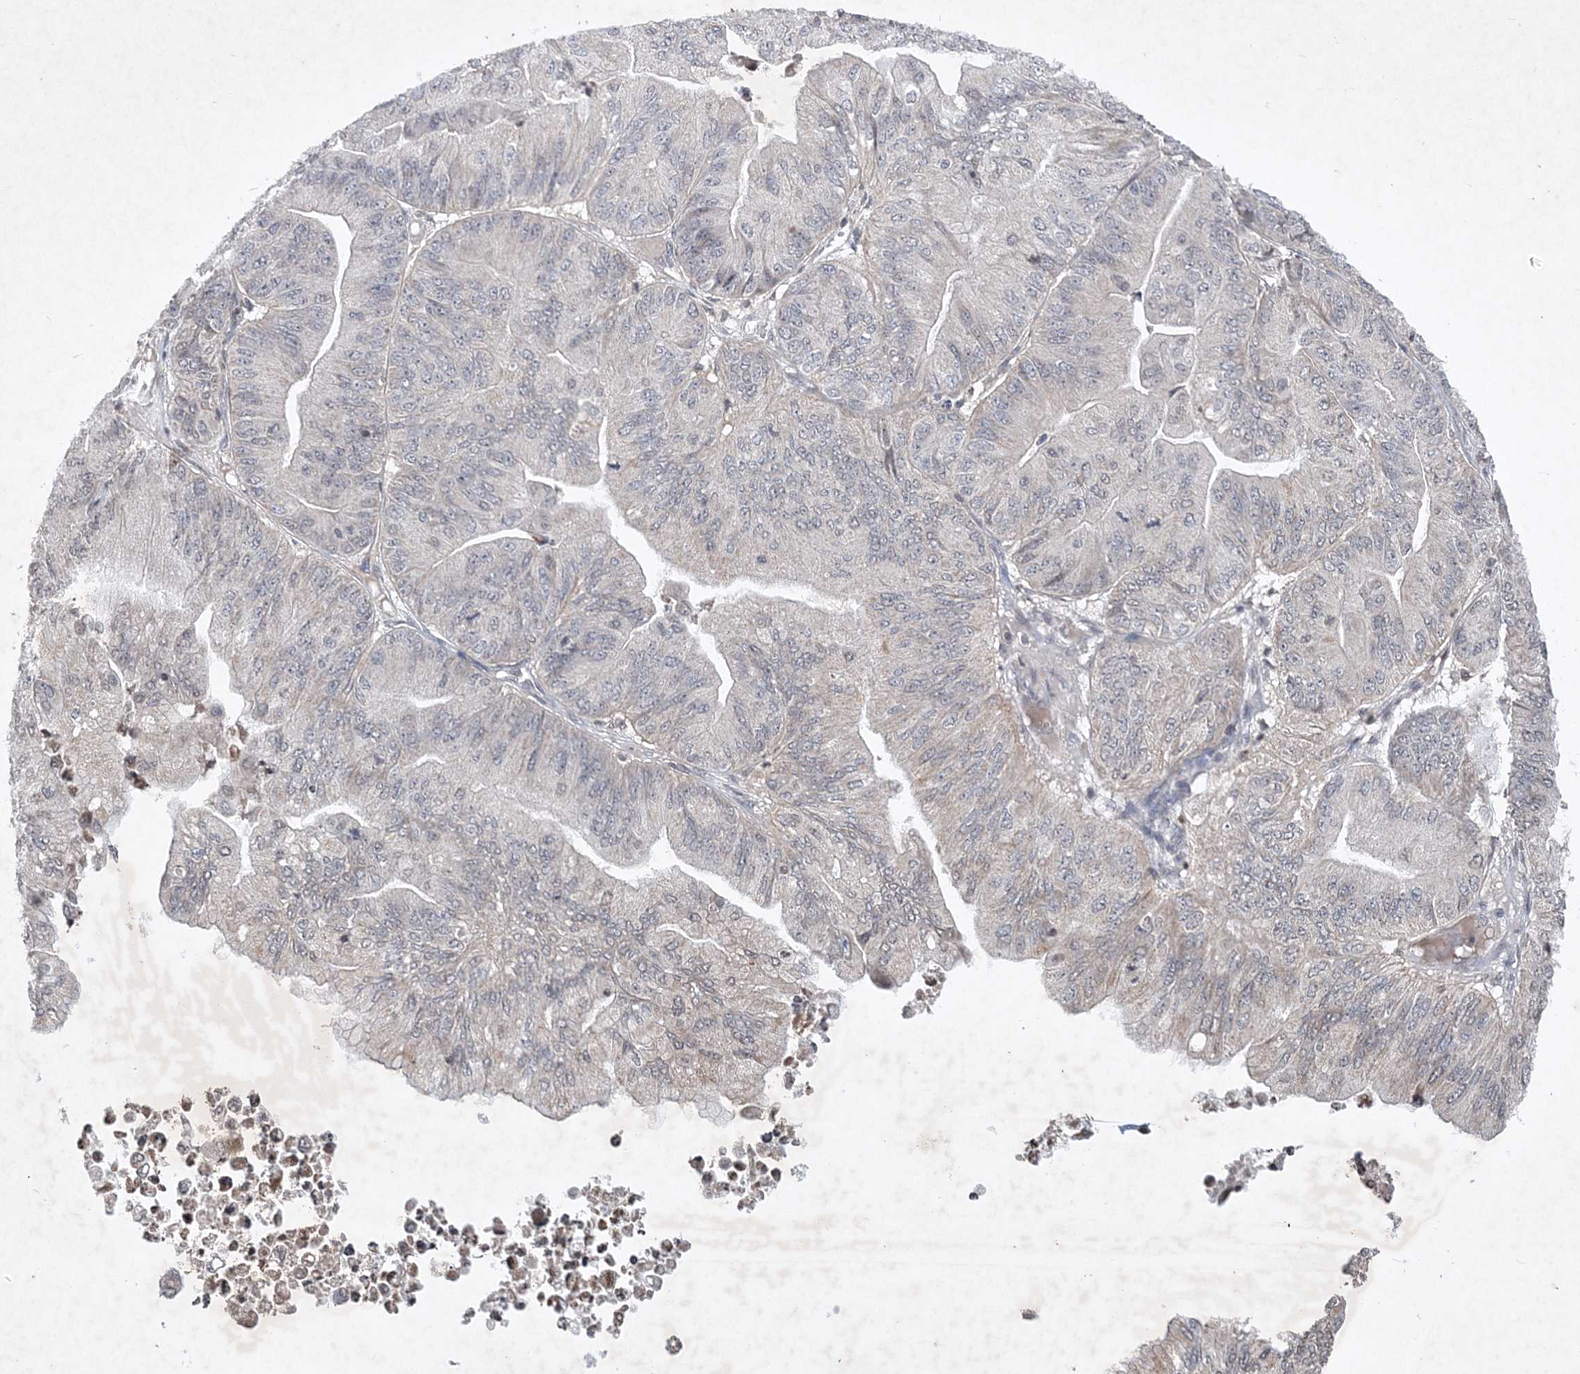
{"staining": {"intensity": "moderate", "quantity": "<25%", "location": "cytoplasmic/membranous,nuclear"}, "tissue": "ovarian cancer", "cell_type": "Tumor cells", "image_type": "cancer", "snomed": [{"axis": "morphology", "description": "Cystadenocarcinoma, mucinous, NOS"}, {"axis": "topography", "description": "Ovary"}], "caption": "Moderate cytoplasmic/membranous and nuclear positivity for a protein is seen in about <25% of tumor cells of ovarian mucinous cystadenocarcinoma using IHC.", "gene": "SOWAHB", "patient": {"sex": "female", "age": 61}}